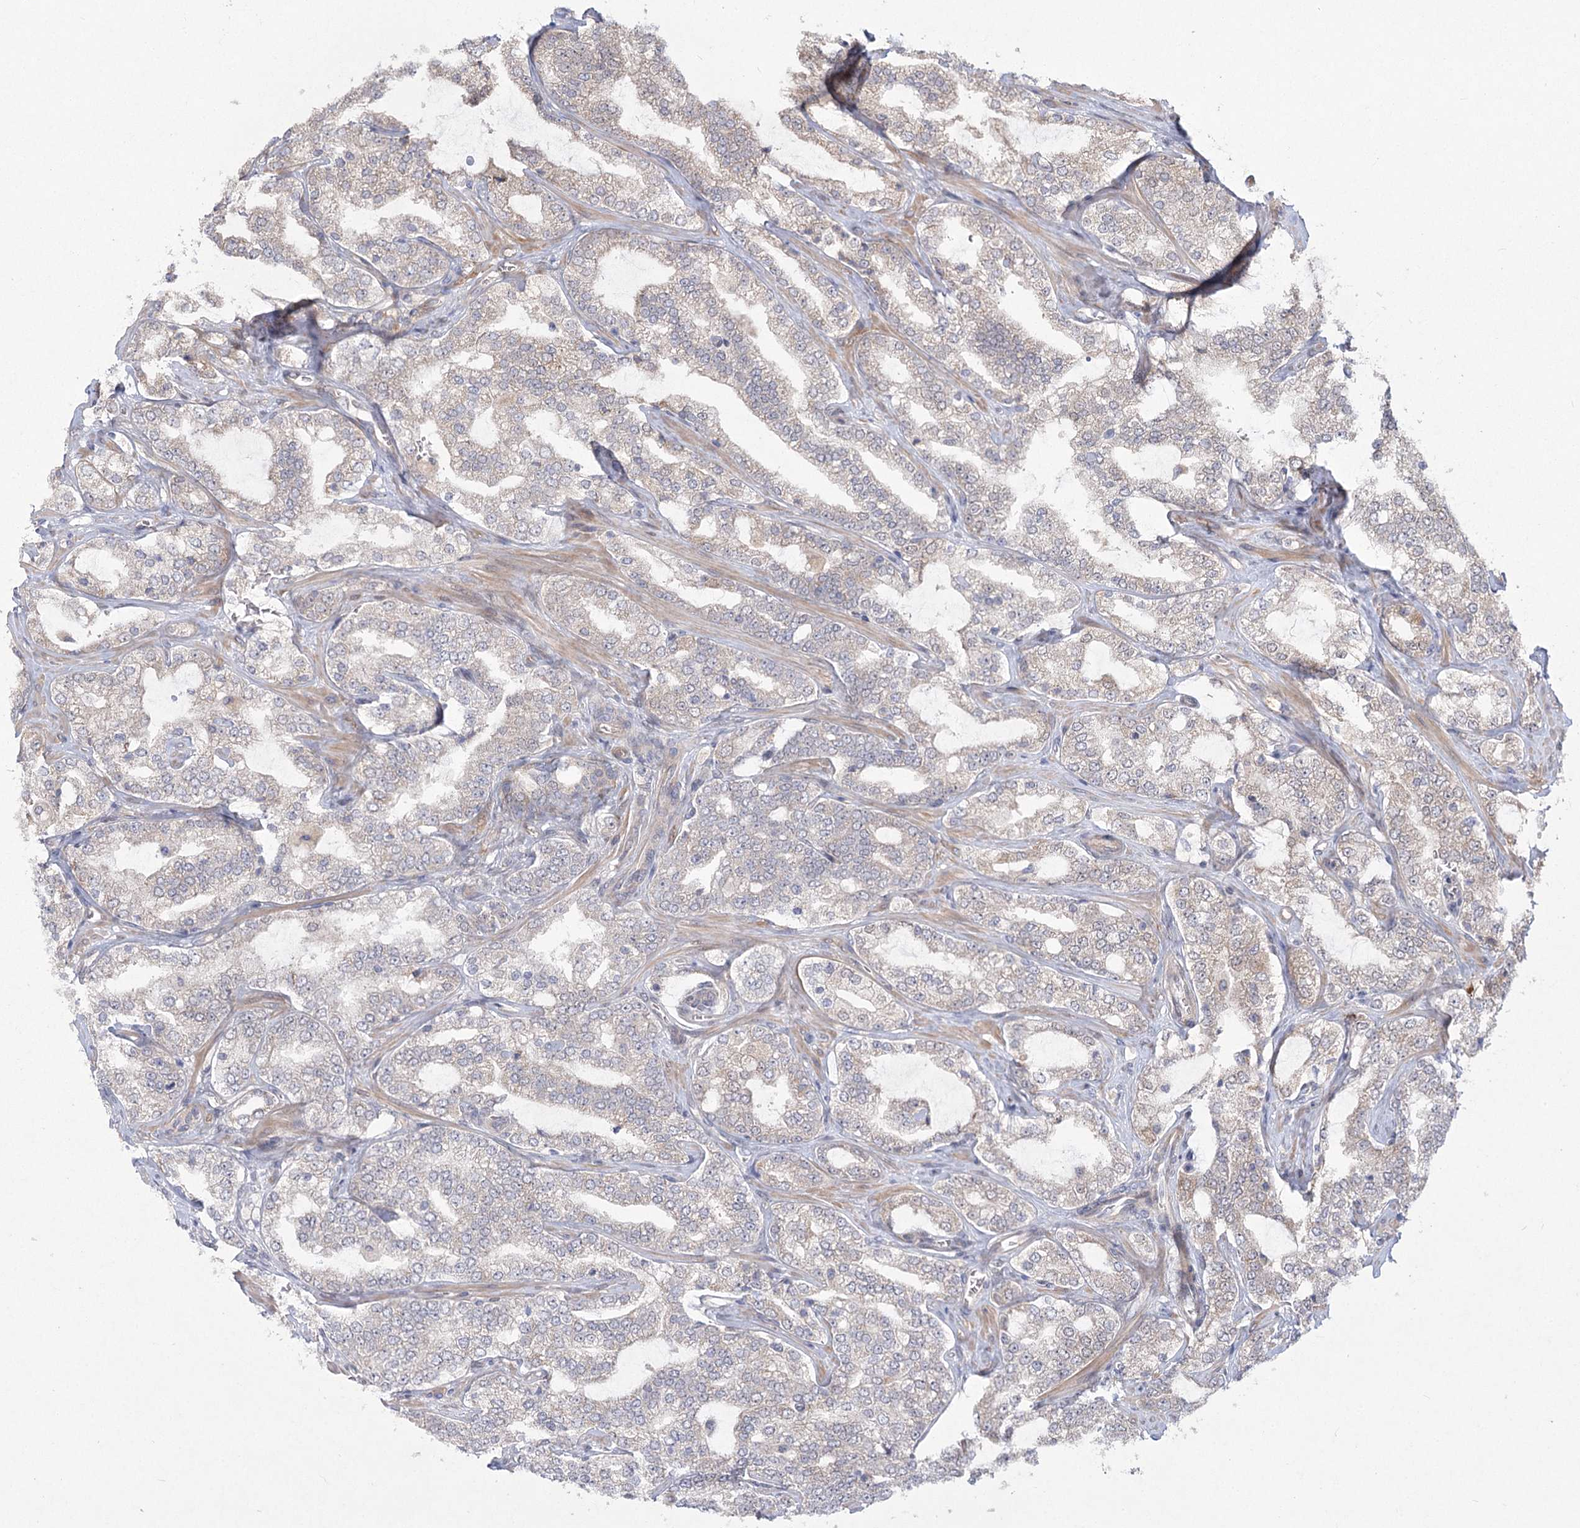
{"staining": {"intensity": "weak", "quantity": "25%-75%", "location": "cytoplasmic/membranous"}, "tissue": "prostate cancer", "cell_type": "Tumor cells", "image_type": "cancer", "snomed": [{"axis": "morphology", "description": "Adenocarcinoma, High grade"}, {"axis": "topography", "description": "Prostate"}], "caption": "Protein expression analysis of human prostate cancer (adenocarcinoma (high-grade)) reveals weak cytoplasmic/membranous staining in about 25%-75% of tumor cells.", "gene": "CAMTA1", "patient": {"sex": "male", "age": 64}}